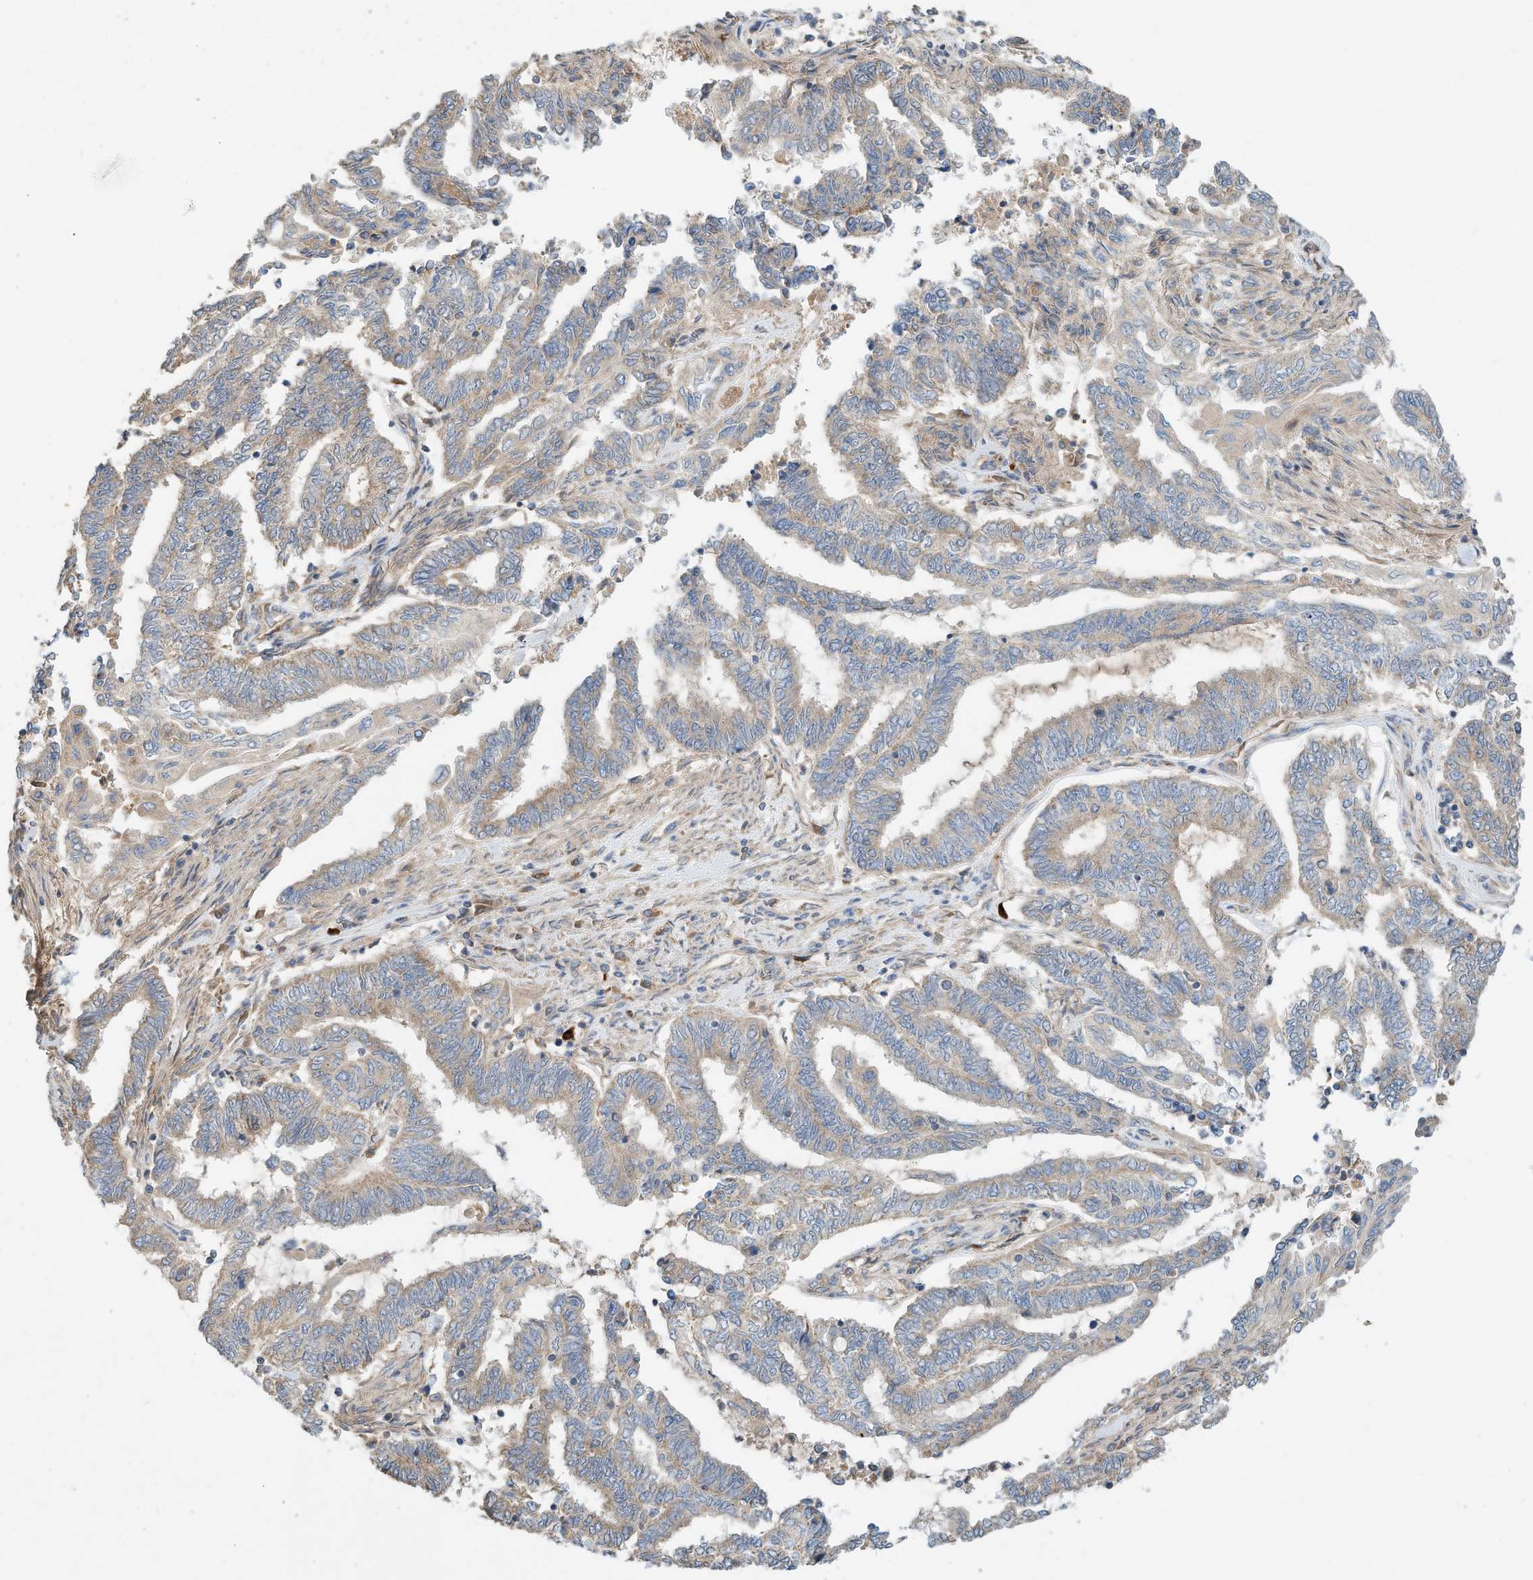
{"staining": {"intensity": "weak", "quantity": ">75%", "location": "cytoplasmic/membranous"}, "tissue": "endometrial cancer", "cell_type": "Tumor cells", "image_type": "cancer", "snomed": [{"axis": "morphology", "description": "Adenocarcinoma, NOS"}, {"axis": "topography", "description": "Uterus"}, {"axis": "topography", "description": "Endometrium"}], "caption": "Endometrial cancer (adenocarcinoma) was stained to show a protein in brown. There is low levels of weak cytoplasmic/membranous expression in about >75% of tumor cells.", "gene": "CPAMD8", "patient": {"sex": "female", "age": 70}}